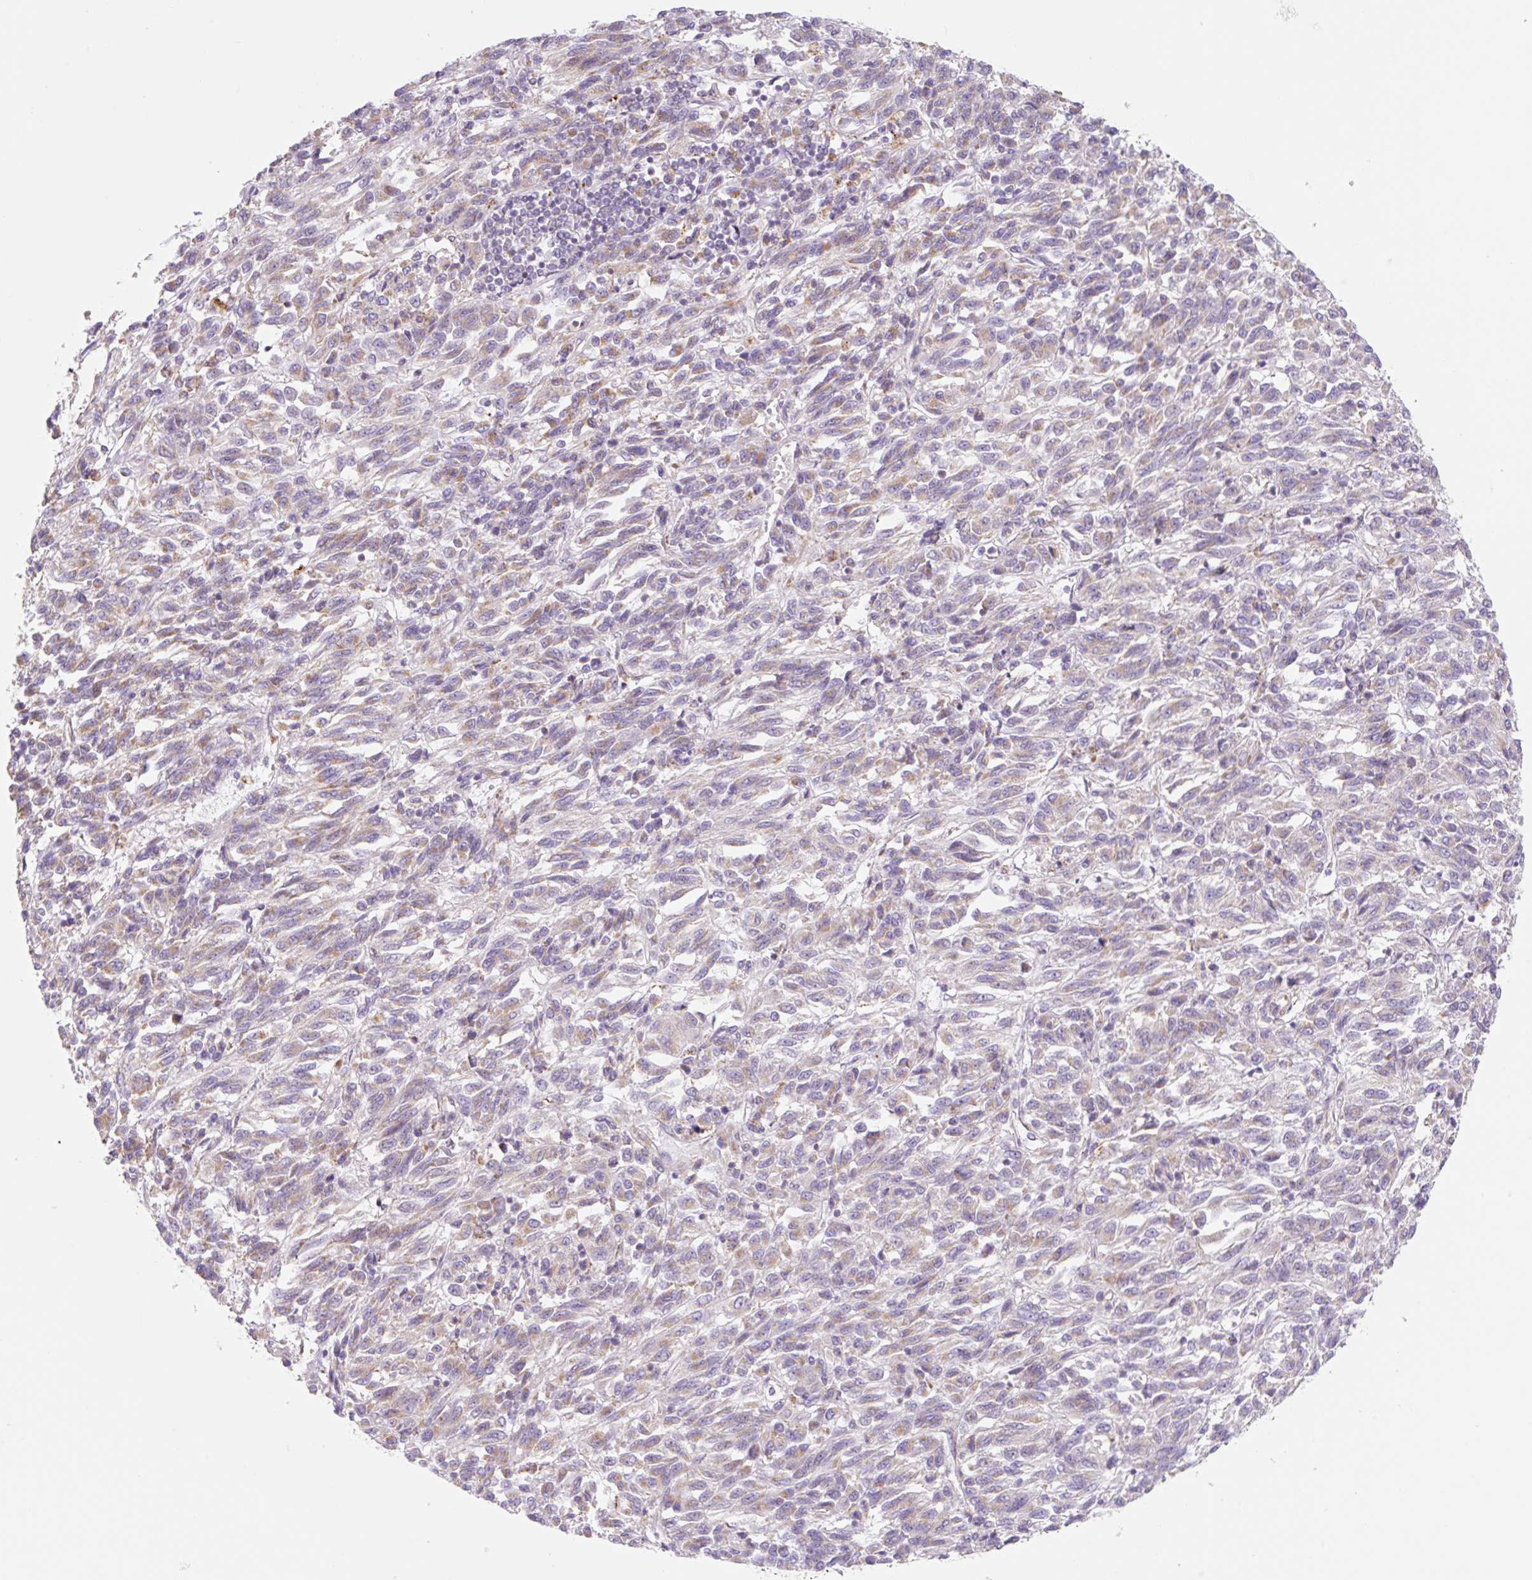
{"staining": {"intensity": "weak", "quantity": ">75%", "location": "cytoplasmic/membranous"}, "tissue": "melanoma", "cell_type": "Tumor cells", "image_type": "cancer", "snomed": [{"axis": "morphology", "description": "Malignant melanoma, Metastatic site"}, {"axis": "topography", "description": "Lung"}], "caption": "The immunohistochemical stain shows weak cytoplasmic/membranous expression in tumor cells of melanoma tissue. The protein of interest is shown in brown color, while the nuclei are stained blue.", "gene": "CLEC3A", "patient": {"sex": "male", "age": 64}}